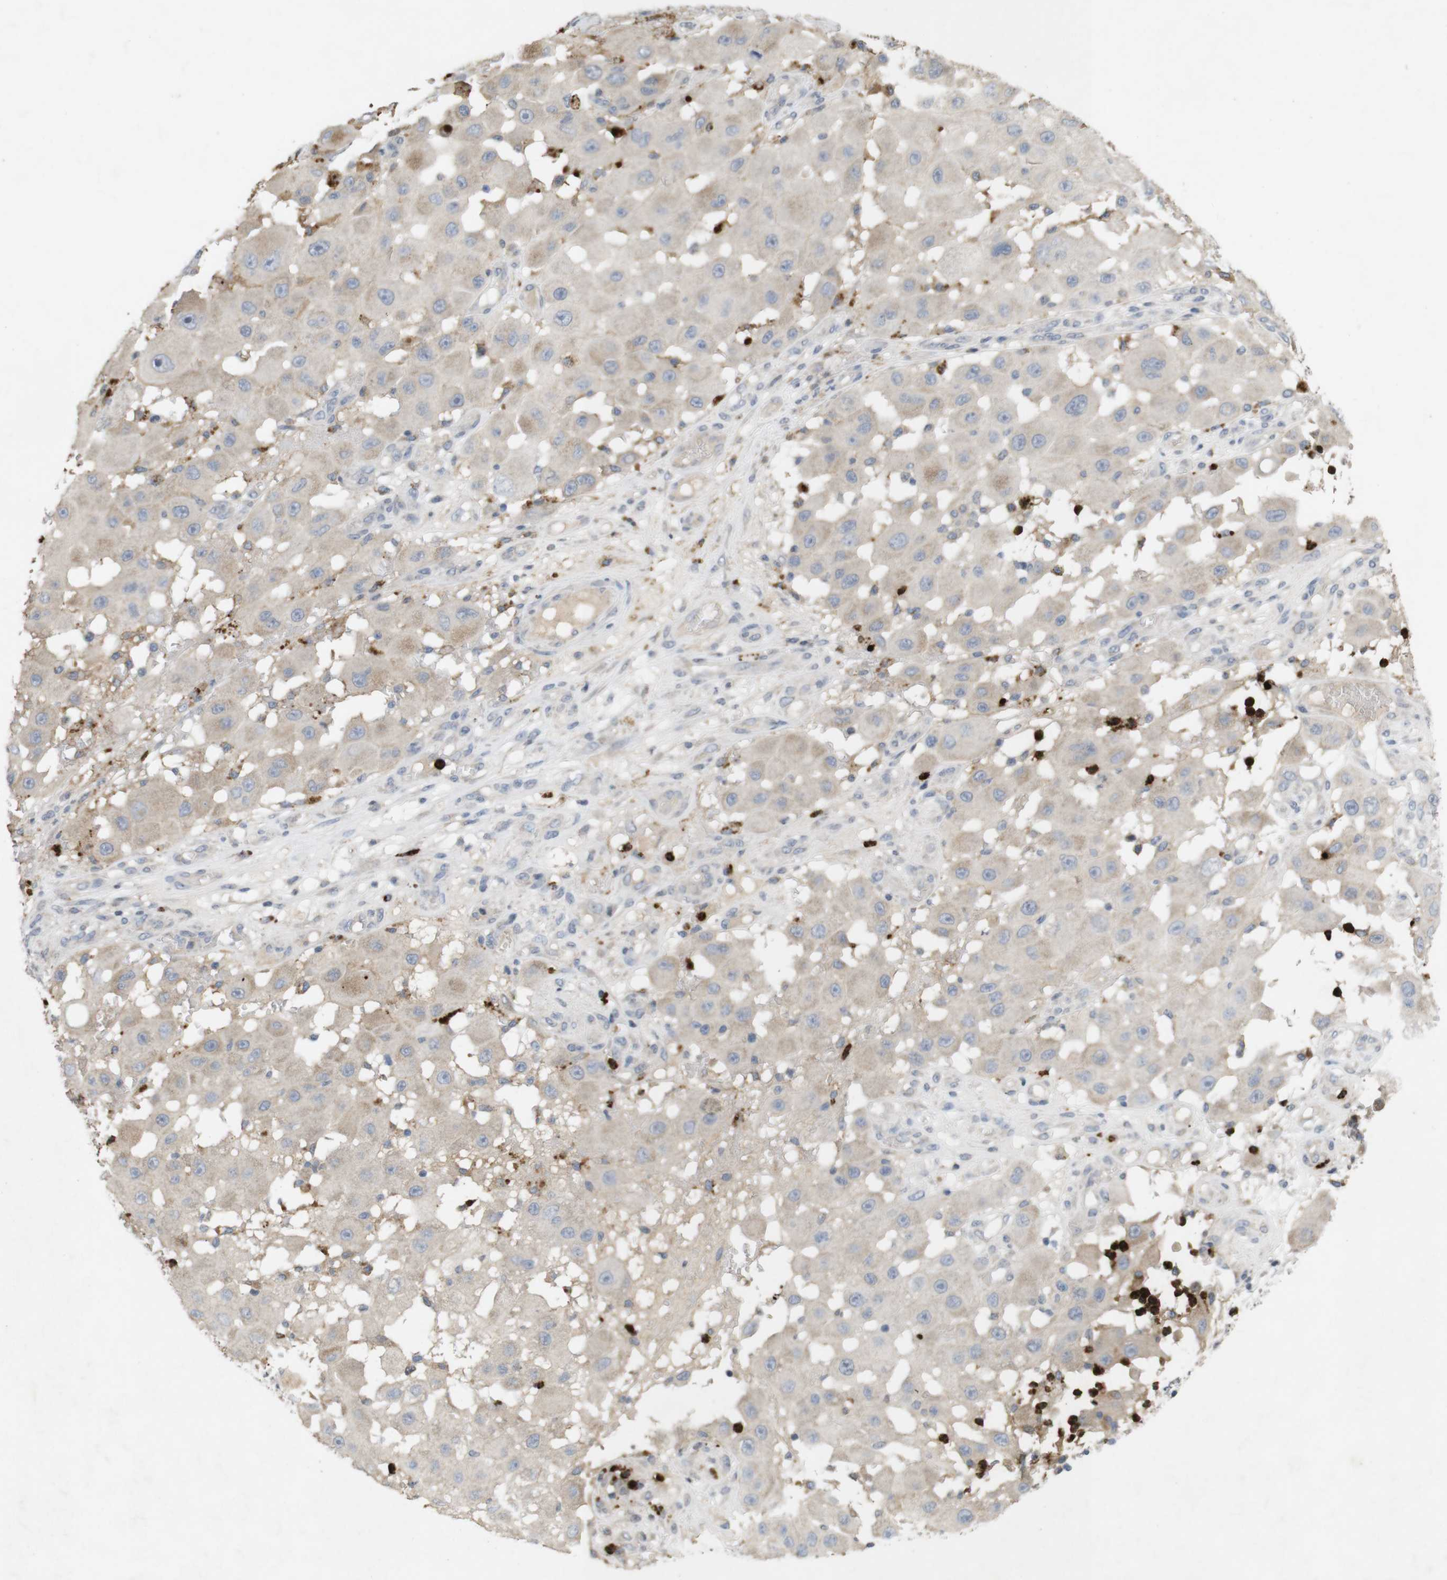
{"staining": {"intensity": "negative", "quantity": "none", "location": "none"}, "tissue": "melanoma", "cell_type": "Tumor cells", "image_type": "cancer", "snomed": [{"axis": "morphology", "description": "Malignant melanoma, NOS"}, {"axis": "topography", "description": "Skin"}], "caption": "Tumor cells show no significant positivity in melanoma. (Immunohistochemistry (ihc), brightfield microscopy, high magnification).", "gene": "TSPAN14", "patient": {"sex": "female", "age": 81}}